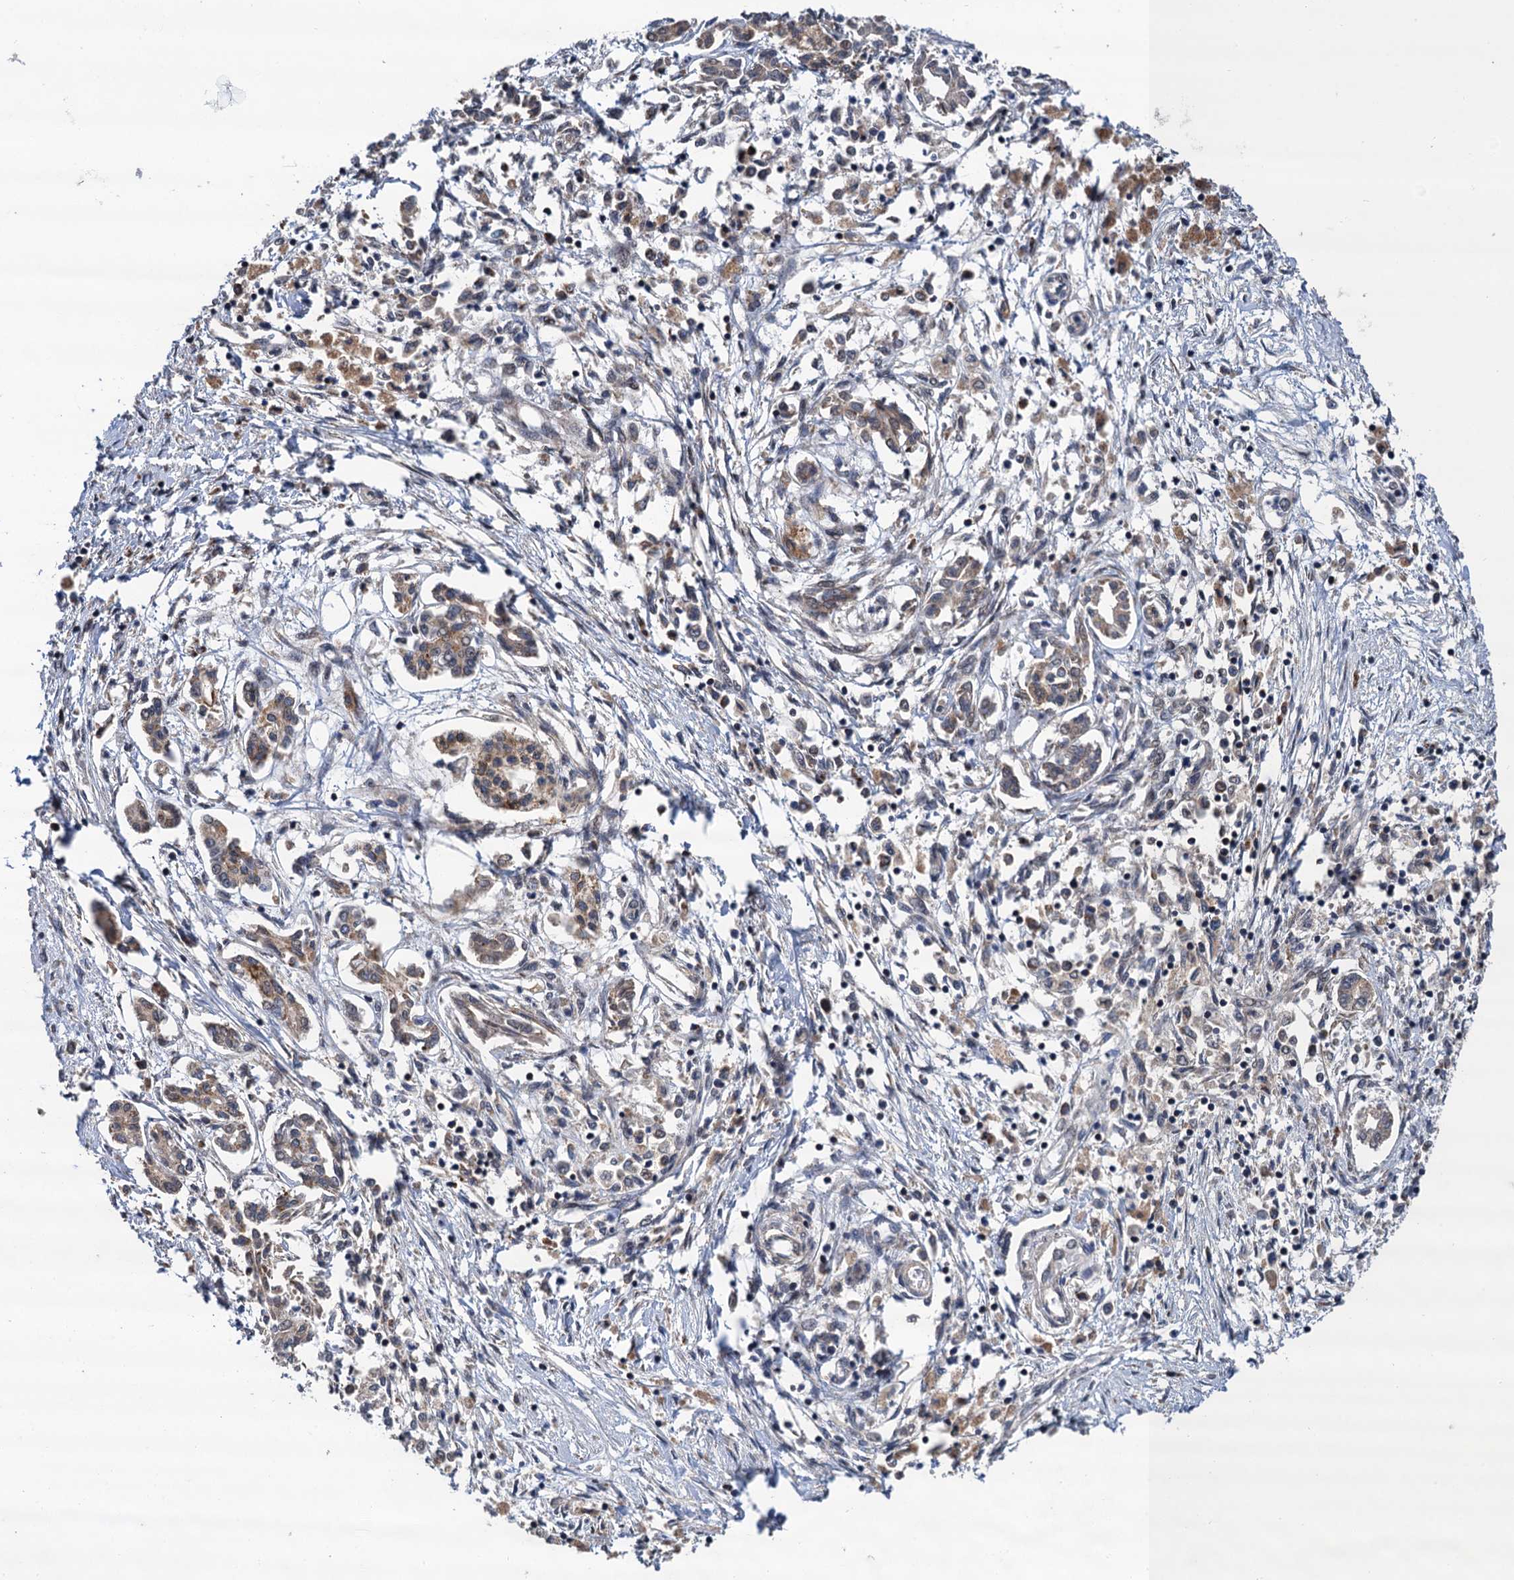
{"staining": {"intensity": "weak", "quantity": ">75%", "location": "cytoplasmic/membranous"}, "tissue": "pancreatic cancer", "cell_type": "Tumor cells", "image_type": "cancer", "snomed": [{"axis": "morphology", "description": "Adenocarcinoma, NOS"}, {"axis": "topography", "description": "Pancreas"}], "caption": "Tumor cells demonstrate low levels of weak cytoplasmic/membranous staining in about >75% of cells in human pancreatic cancer.", "gene": "CMPK2", "patient": {"sex": "female", "age": 50}}